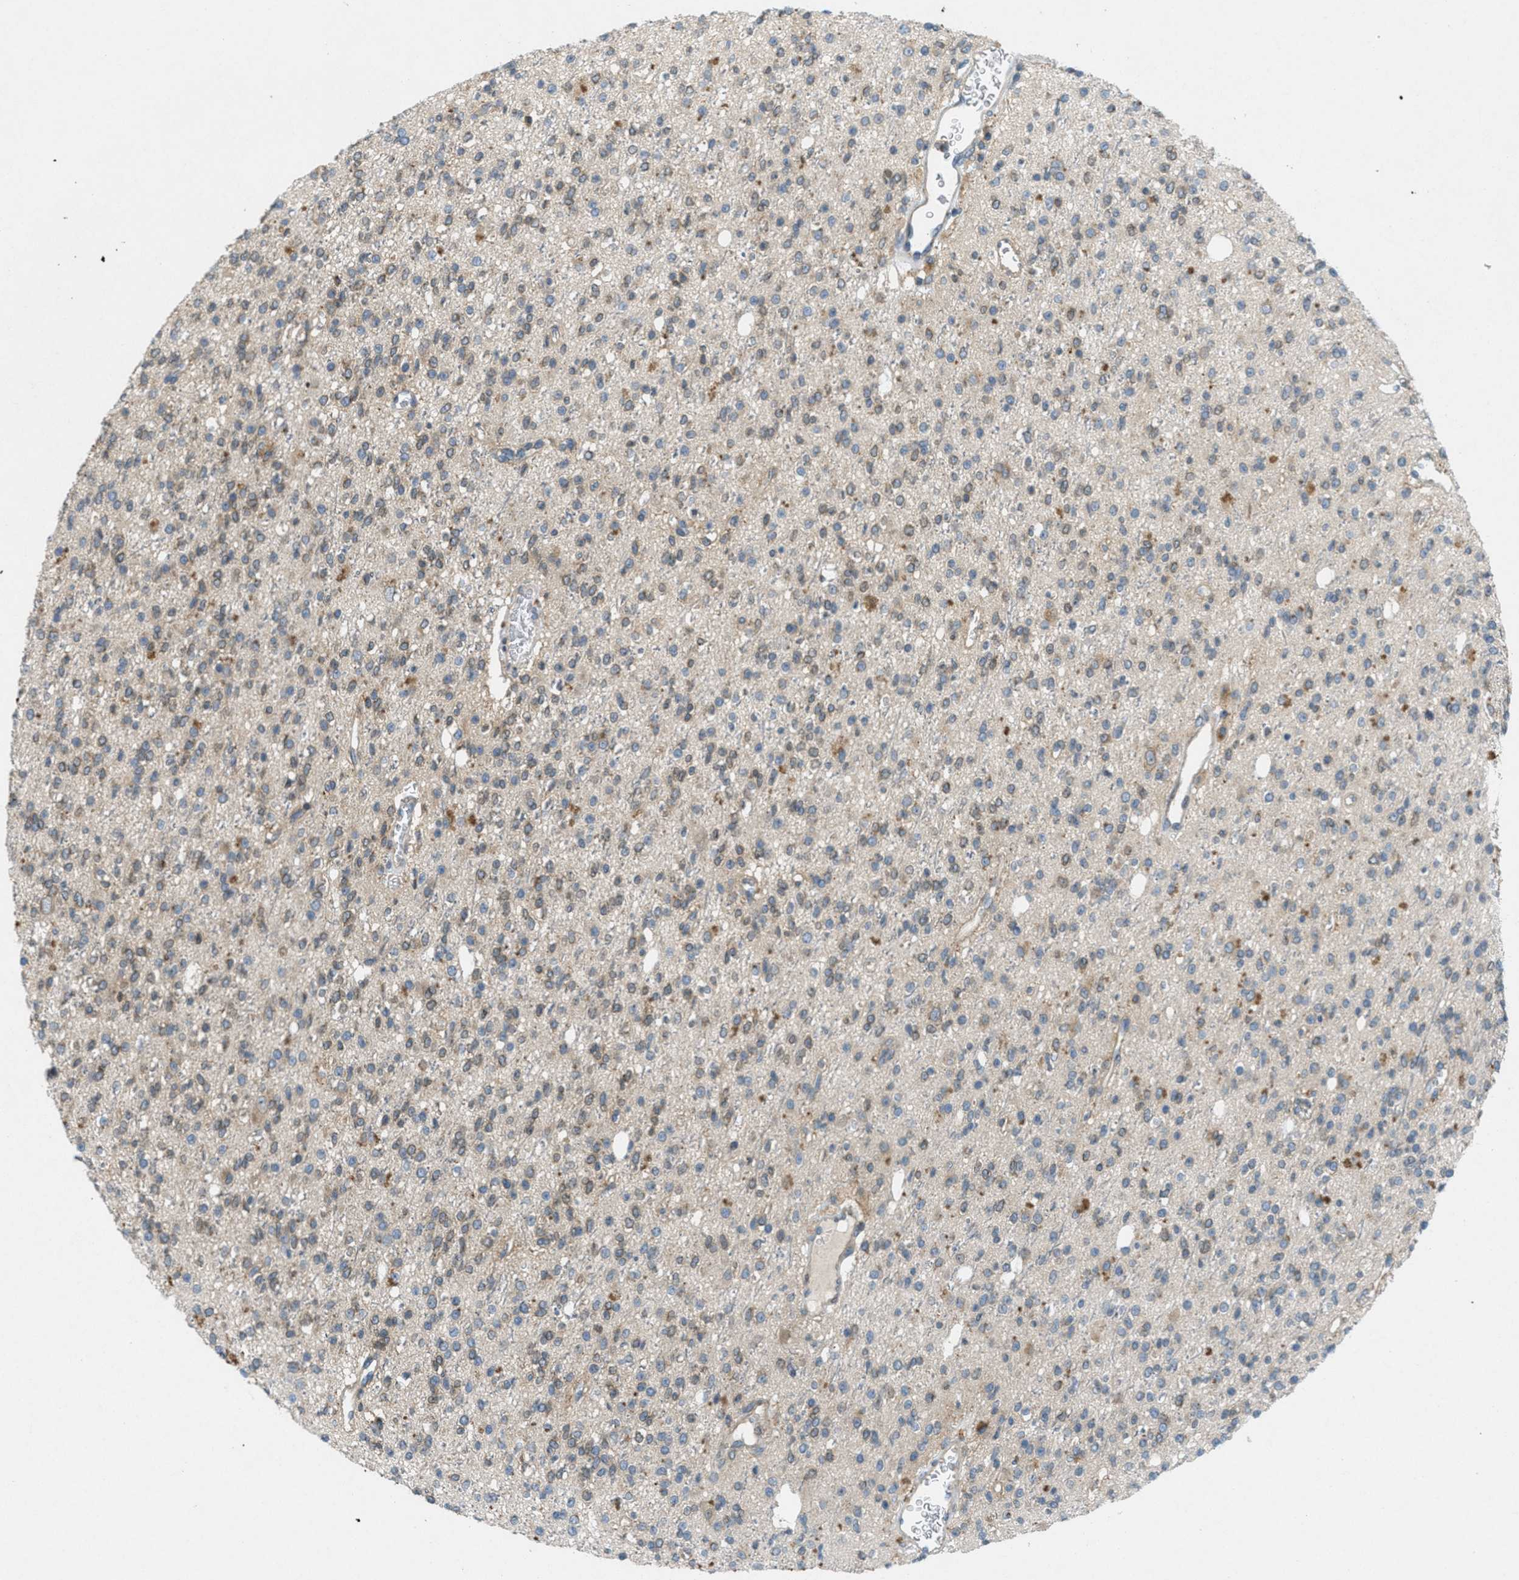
{"staining": {"intensity": "moderate", "quantity": "<25%", "location": "cytoplasmic/membranous"}, "tissue": "glioma", "cell_type": "Tumor cells", "image_type": "cancer", "snomed": [{"axis": "morphology", "description": "Glioma, malignant, High grade"}, {"axis": "topography", "description": "Brain"}], "caption": "Immunohistochemistry (IHC) of glioma exhibits low levels of moderate cytoplasmic/membranous positivity in approximately <25% of tumor cells. Using DAB (brown) and hematoxylin (blue) stains, captured at high magnification using brightfield microscopy.", "gene": "SIGMAR1", "patient": {"sex": "male", "age": 34}}